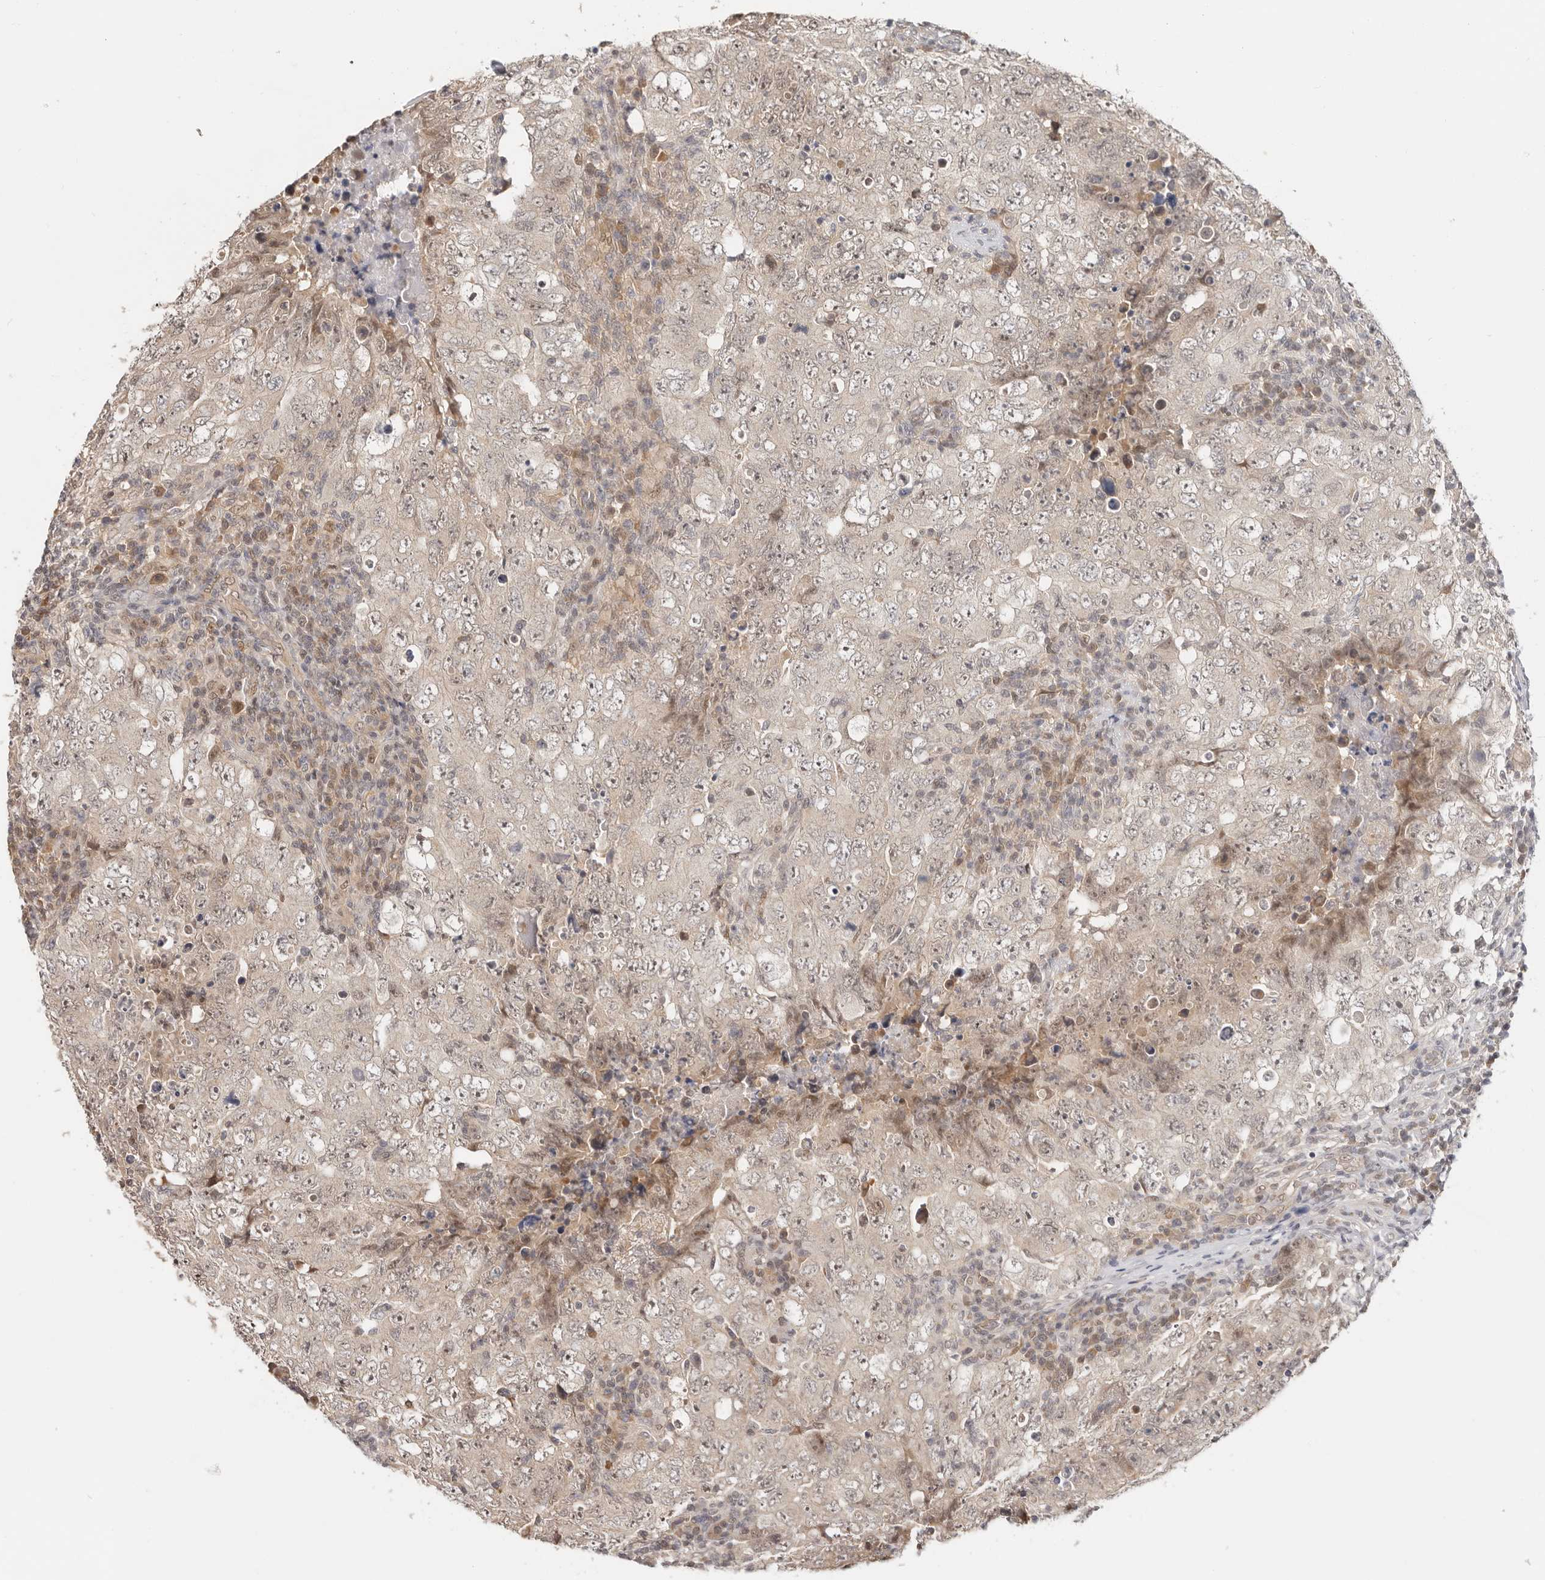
{"staining": {"intensity": "weak", "quantity": "<25%", "location": "nuclear"}, "tissue": "testis cancer", "cell_type": "Tumor cells", "image_type": "cancer", "snomed": [{"axis": "morphology", "description": "Carcinoma, Embryonal, NOS"}, {"axis": "topography", "description": "Testis"}], "caption": "The image shows no significant staining in tumor cells of testis cancer. (Immunohistochemistry (ihc), brightfield microscopy, high magnification).", "gene": "LARP7", "patient": {"sex": "male", "age": 26}}